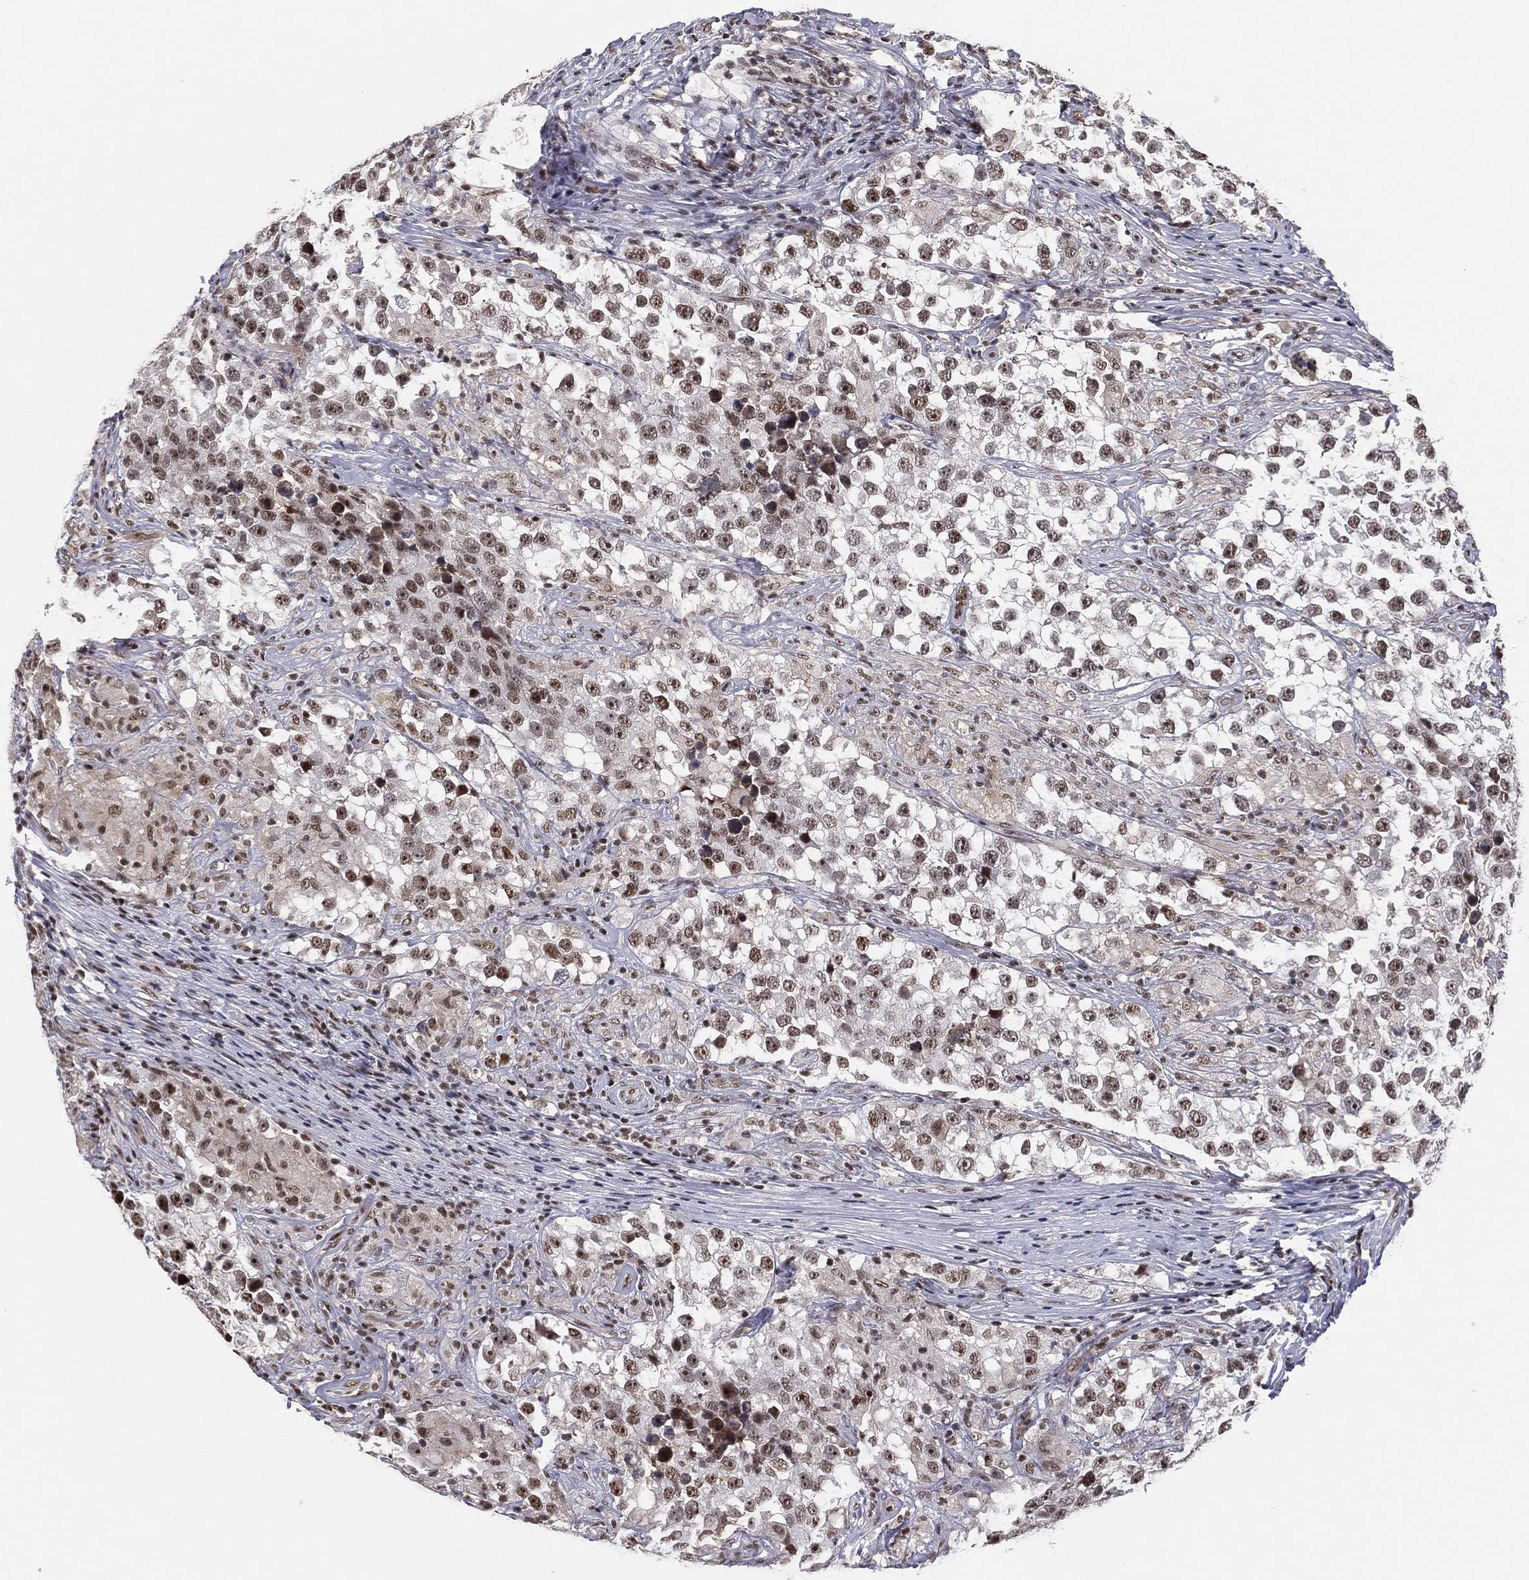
{"staining": {"intensity": "strong", "quantity": "<25%", "location": "nuclear"}, "tissue": "testis cancer", "cell_type": "Tumor cells", "image_type": "cancer", "snomed": [{"axis": "morphology", "description": "Seminoma, NOS"}, {"axis": "topography", "description": "Testis"}], "caption": "IHC photomicrograph of human seminoma (testis) stained for a protein (brown), which shows medium levels of strong nuclear expression in approximately <25% of tumor cells.", "gene": "GPALPP1", "patient": {"sex": "male", "age": 46}}